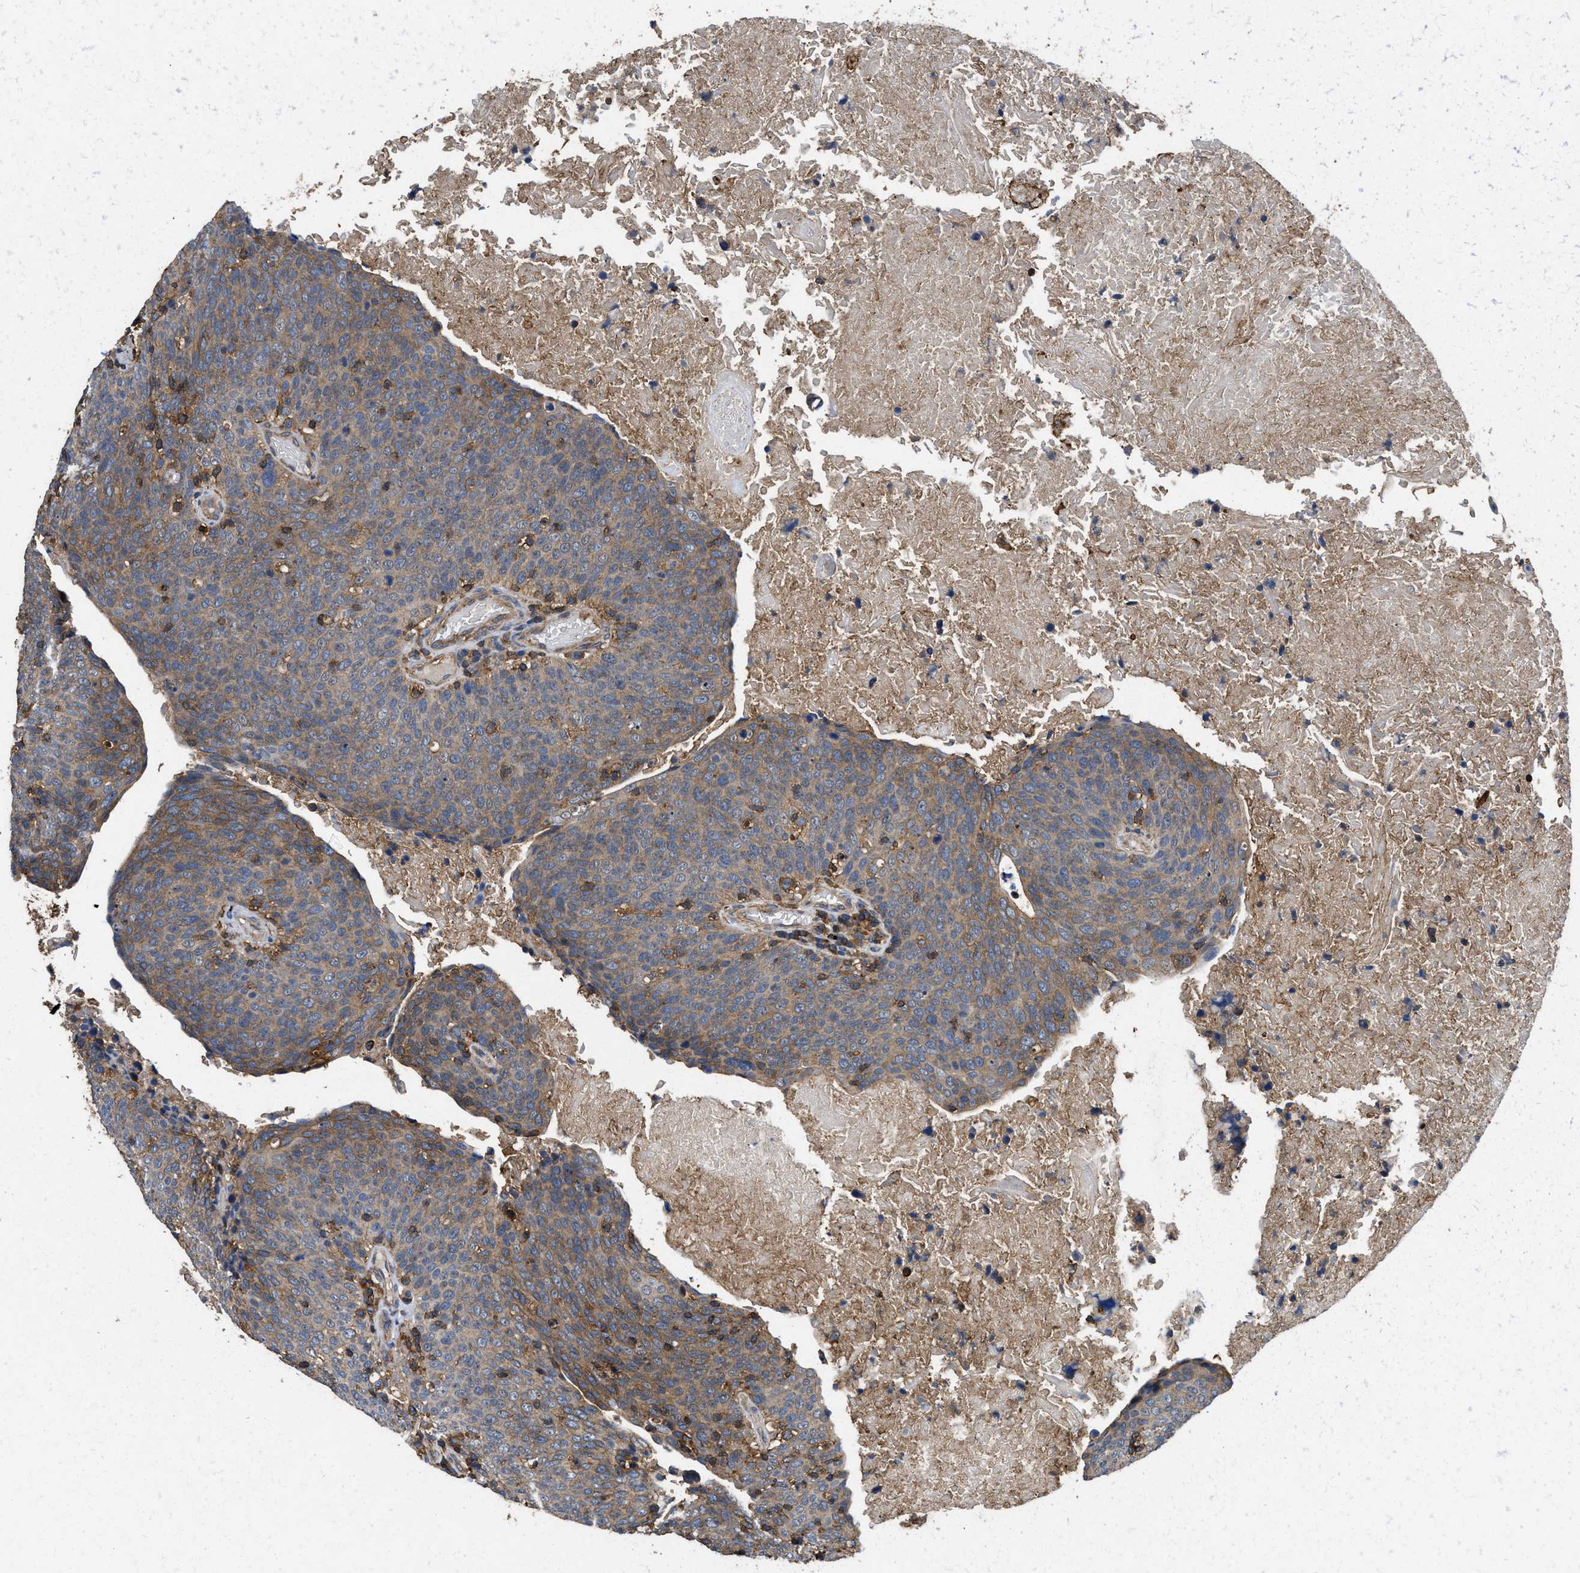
{"staining": {"intensity": "weak", "quantity": ">75%", "location": "cytoplasmic/membranous"}, "tissue": "head and neck cancer", "cell_type": "Tumor cells", "image_type": "cancer", "snomed": [{"axis": "morphology", "description": "Squamous cell carcinoma, NOS"}, {"axis": "morphology", "description": "Squamous cell carcinoma, metastatic, NOS"}, {"axis": "topography", "description": "Lymph node"}, {"axis": "topography", "description": "Head-Neck"}], "caption": "Protein staining by immunohistochemistry (IHC) exhibits weak cytoplasmic/membranous staining in approximately >75% of tumor cells in head and neck cancer (metastatic squamous cell carcinoma). Using DAB (3,3'-diaminobenzidine) (brown) and hematoxylin (blue) stains, captured at high magnification using brightfield microscopy.", "gene": "LINGO2", "patient": {"sex": "male", "age": 62}}